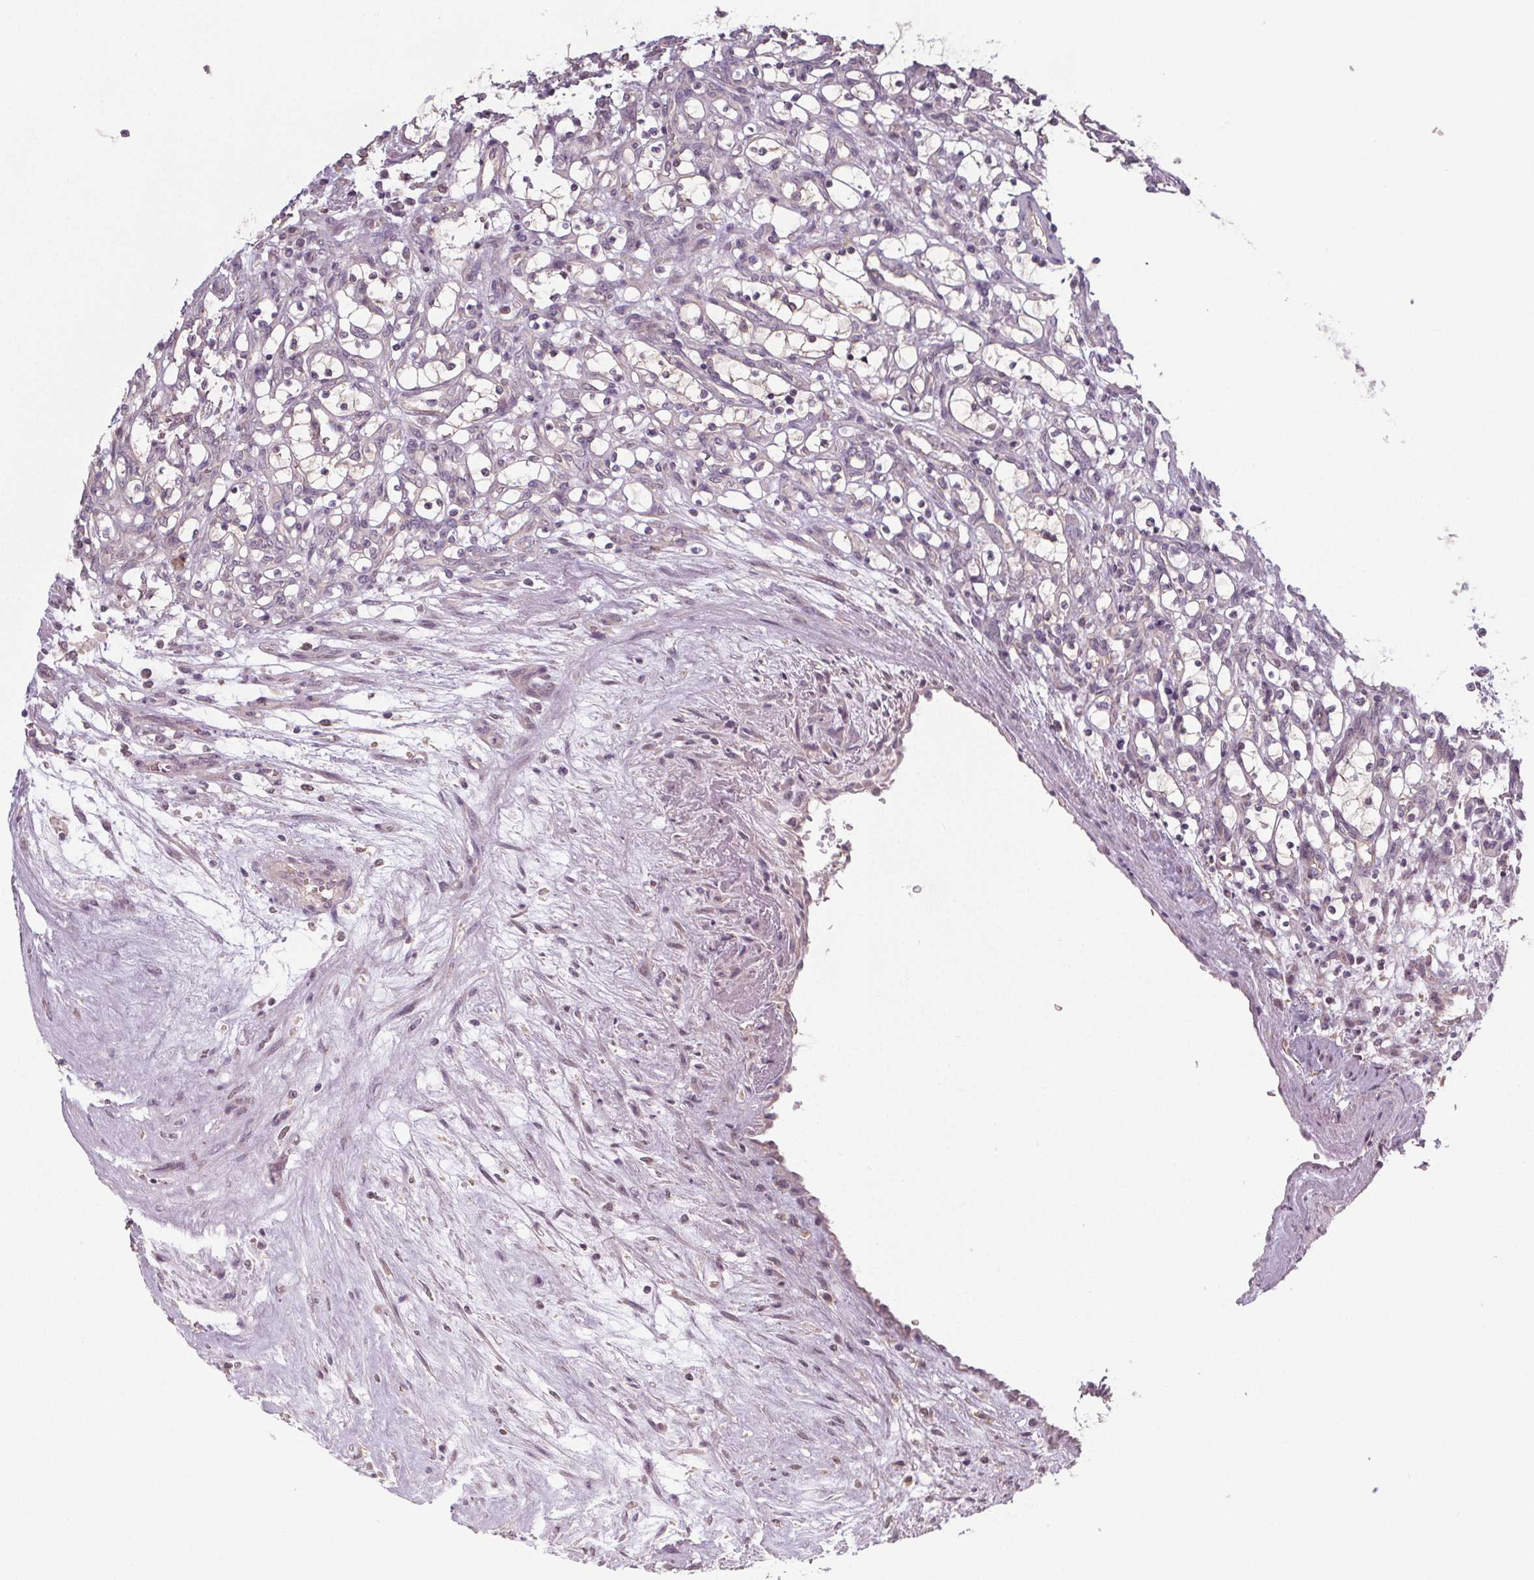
{"staining": {"intensity": "negative", "quantity": "none", "location": "none"}, "tissue": "renal cancer", "cell_type": "Tumor cells", "image_type": "cancer", "snomed": [{"axis": "morphology", "description": "Adenocarcinoma, NOS"}, {"axis": "topography", "description": "Kidney"}], "caption": "This is an immunohistochemistry image of human renal adenocarcinoma. There is no staining in tumor cells.", "gene": "SLC26A2", "patient": {"sex": "female", "age": 69}}